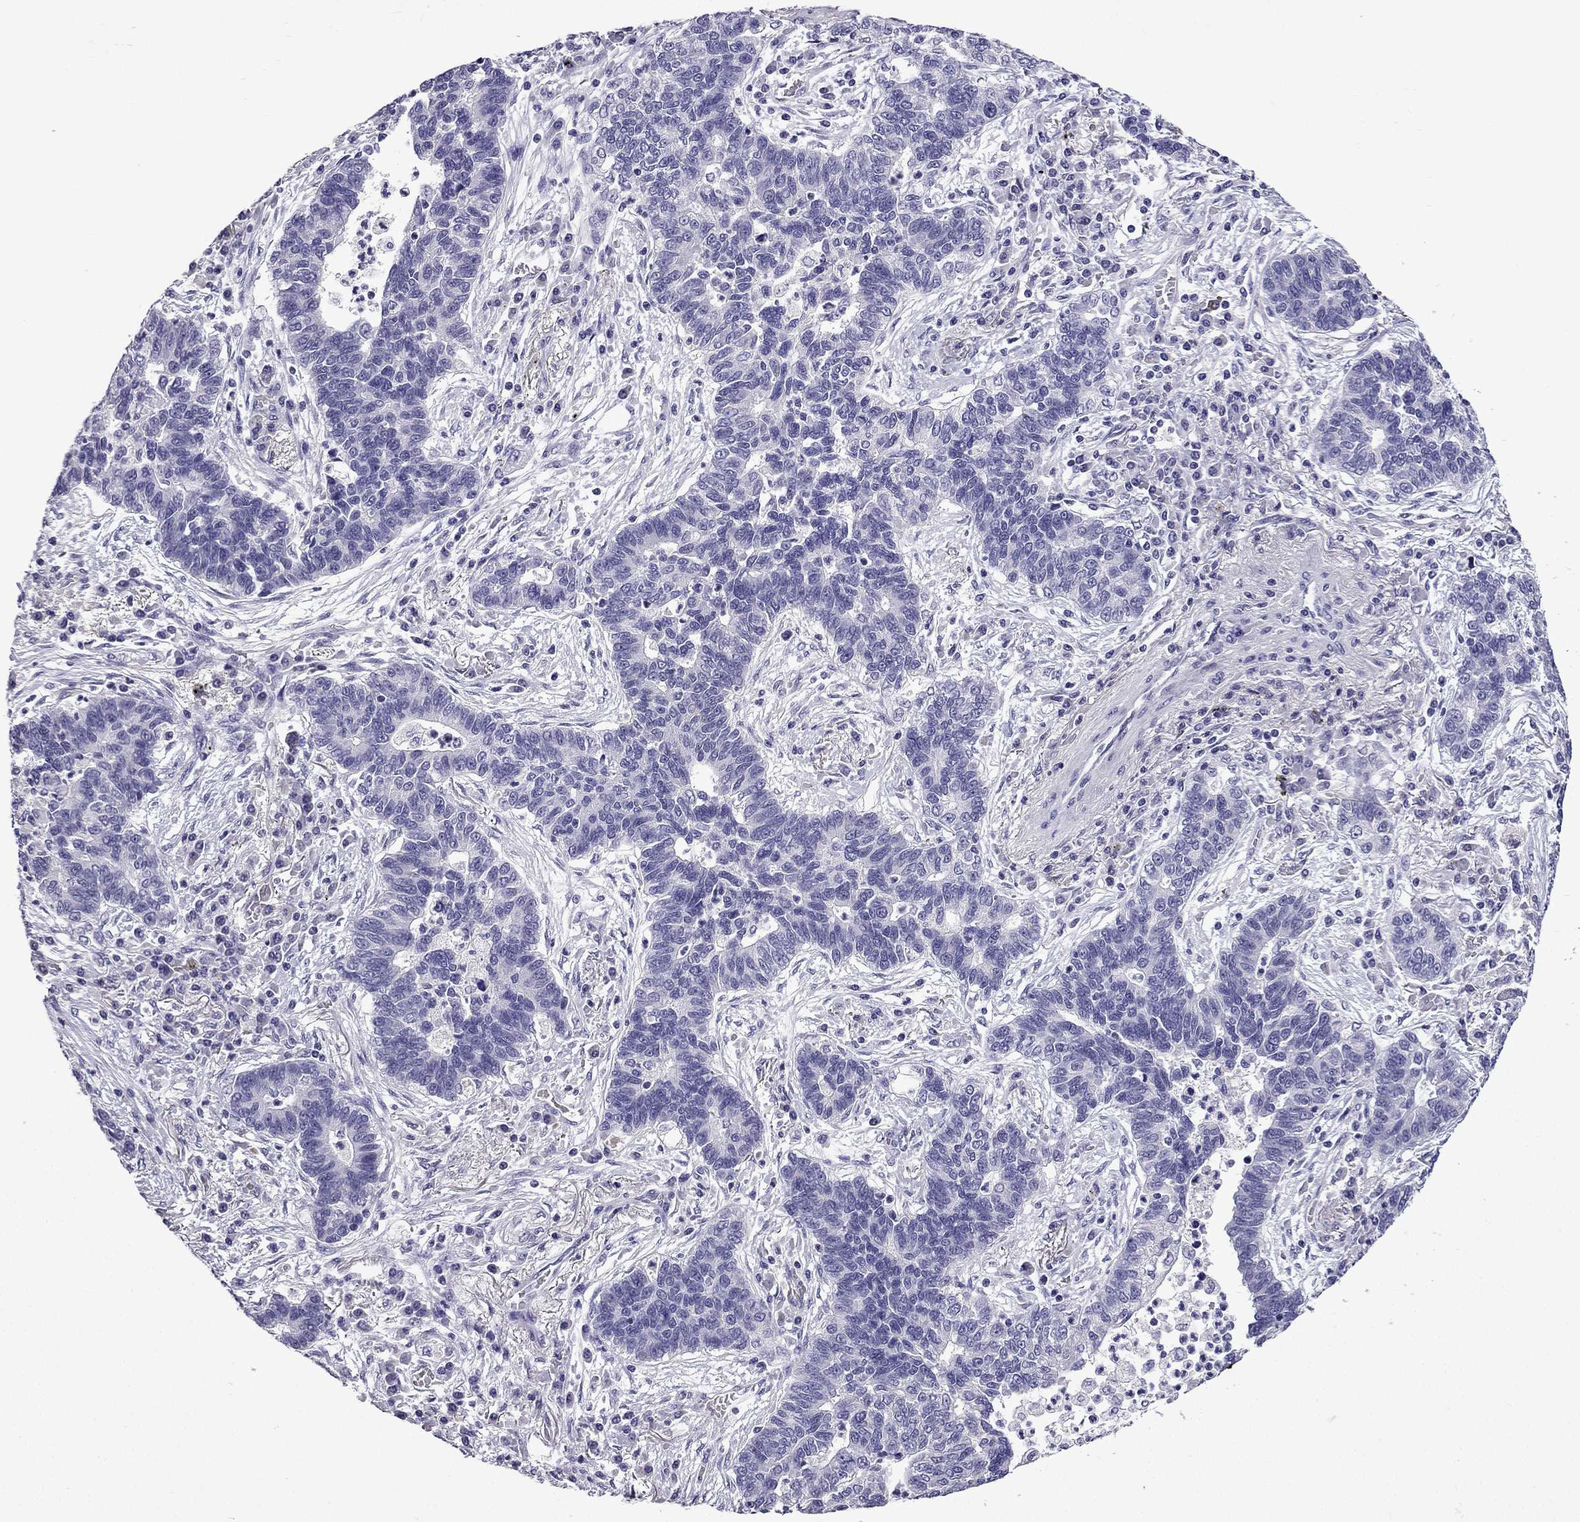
{"staining": {"intensity": "negative", "quantity": "none", "location": "none"}, "tissue": "lung cancer", "cell_type": "Tumor cells", "image_type": "cancer", "snomed": [{"axis": "morphology", "description": "Adenocarcinoma, NOS"}, {"axis": "topography", "description": "Lung"}], "caption": "This micrograph is of lung cancer stained with immunohistochemistry (IHC) to label a protein in brown with the nuclei are counter-stained blue. There is no staining in tumor cells. The staining was performed using DAB to visualize the protein expression in brown, while the nuclei were stained in blue with hematoxylin (Magnification: 20x).", "gene": "TTN", "patient": {"sex": "female", "age": 57}}